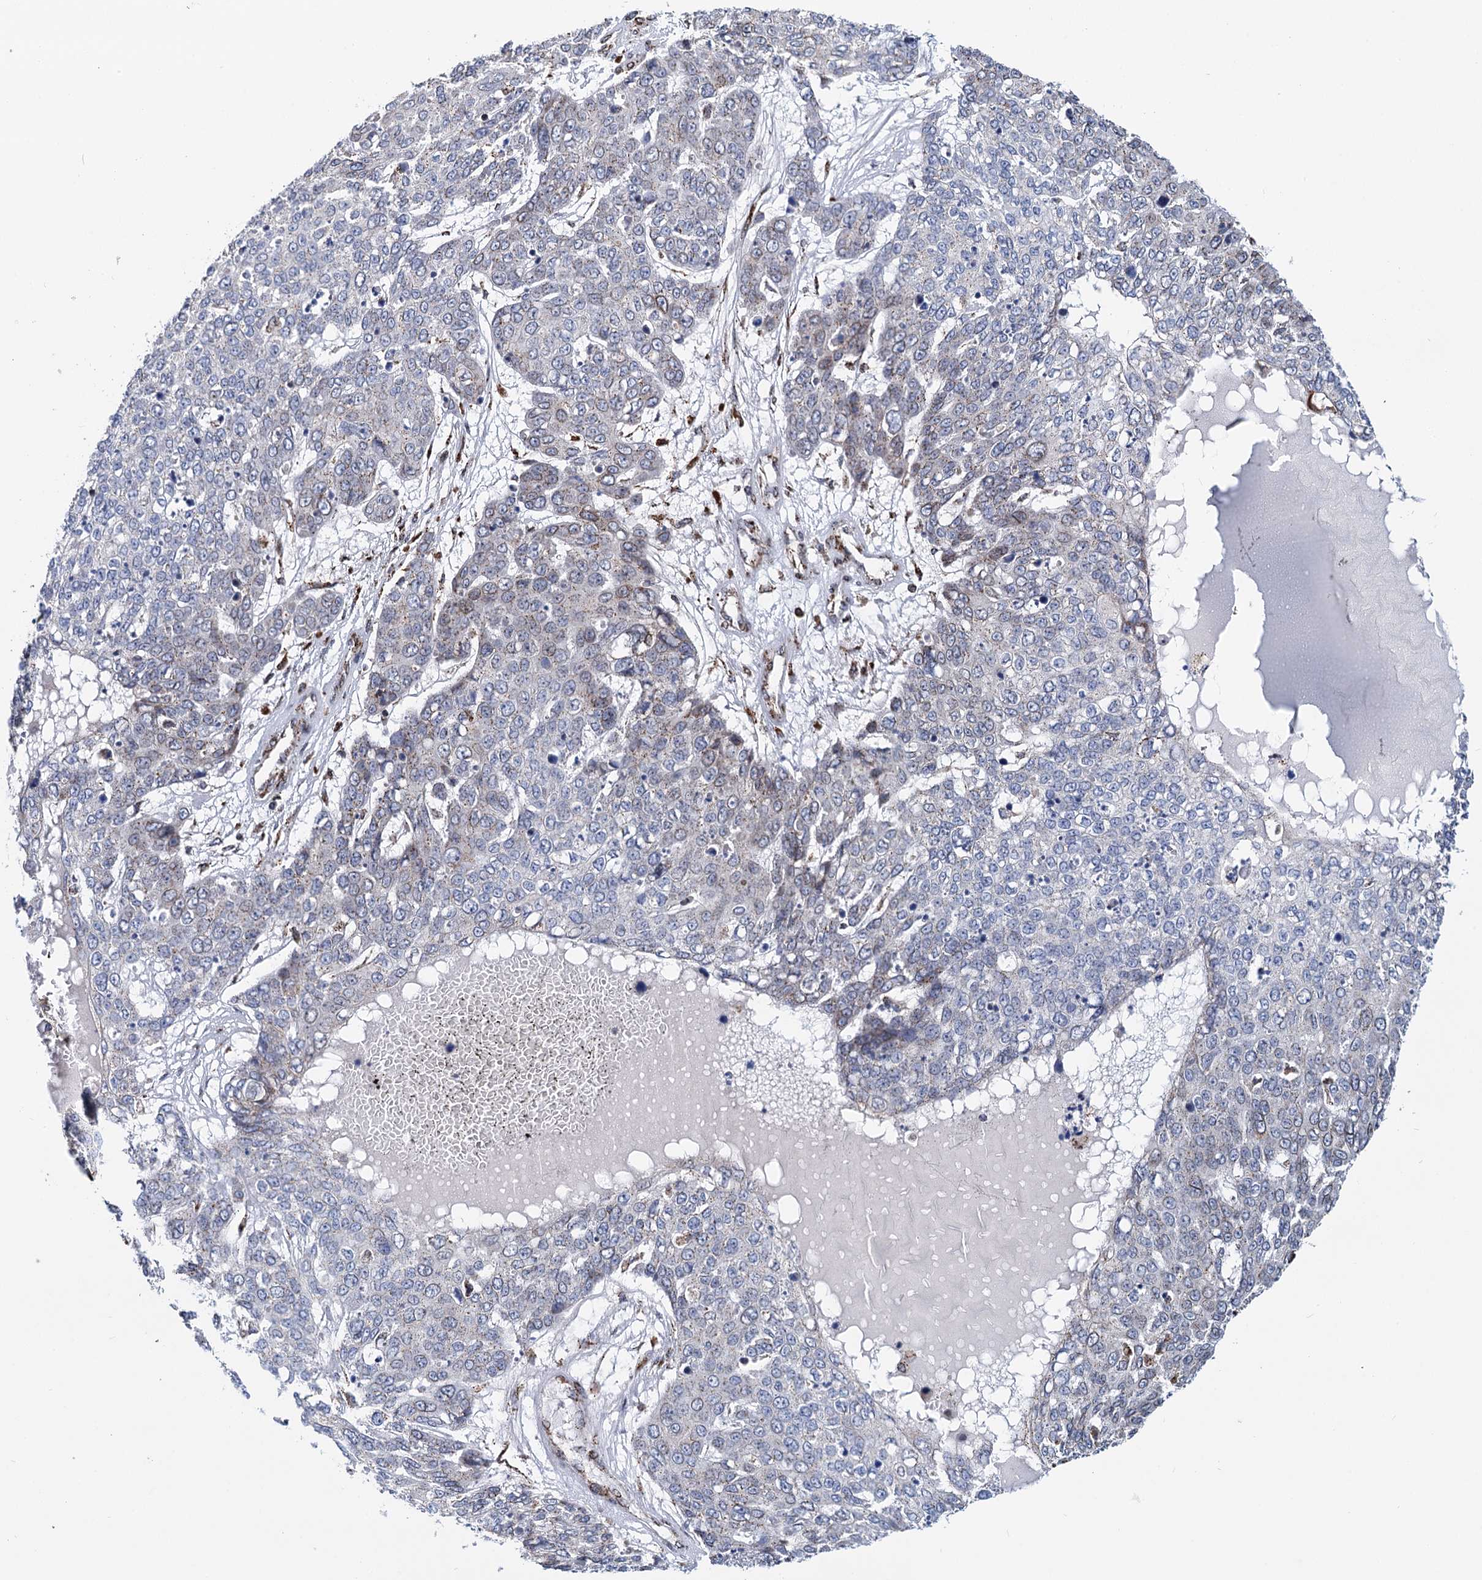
{"staining": {"intensity": "weak", "quantity": "<25%", "location": "cytoplasmic/membranous"}, "tissue": "skin cancer", "cell_type": "Tumor cells", "image_type": "cancer", "snomed": [{"axis": "morphology", "description": "Squamous cell carcinoma, NOS"}, {"axis": "topography", "description": "Skin"}], "caption": "This is an IHC micrograph of human squamous cell carcinoma (skin). There is no expression in tumor cells.", "gene": "SUPT20H", "patient": {"sex": "male", "age": 71}}